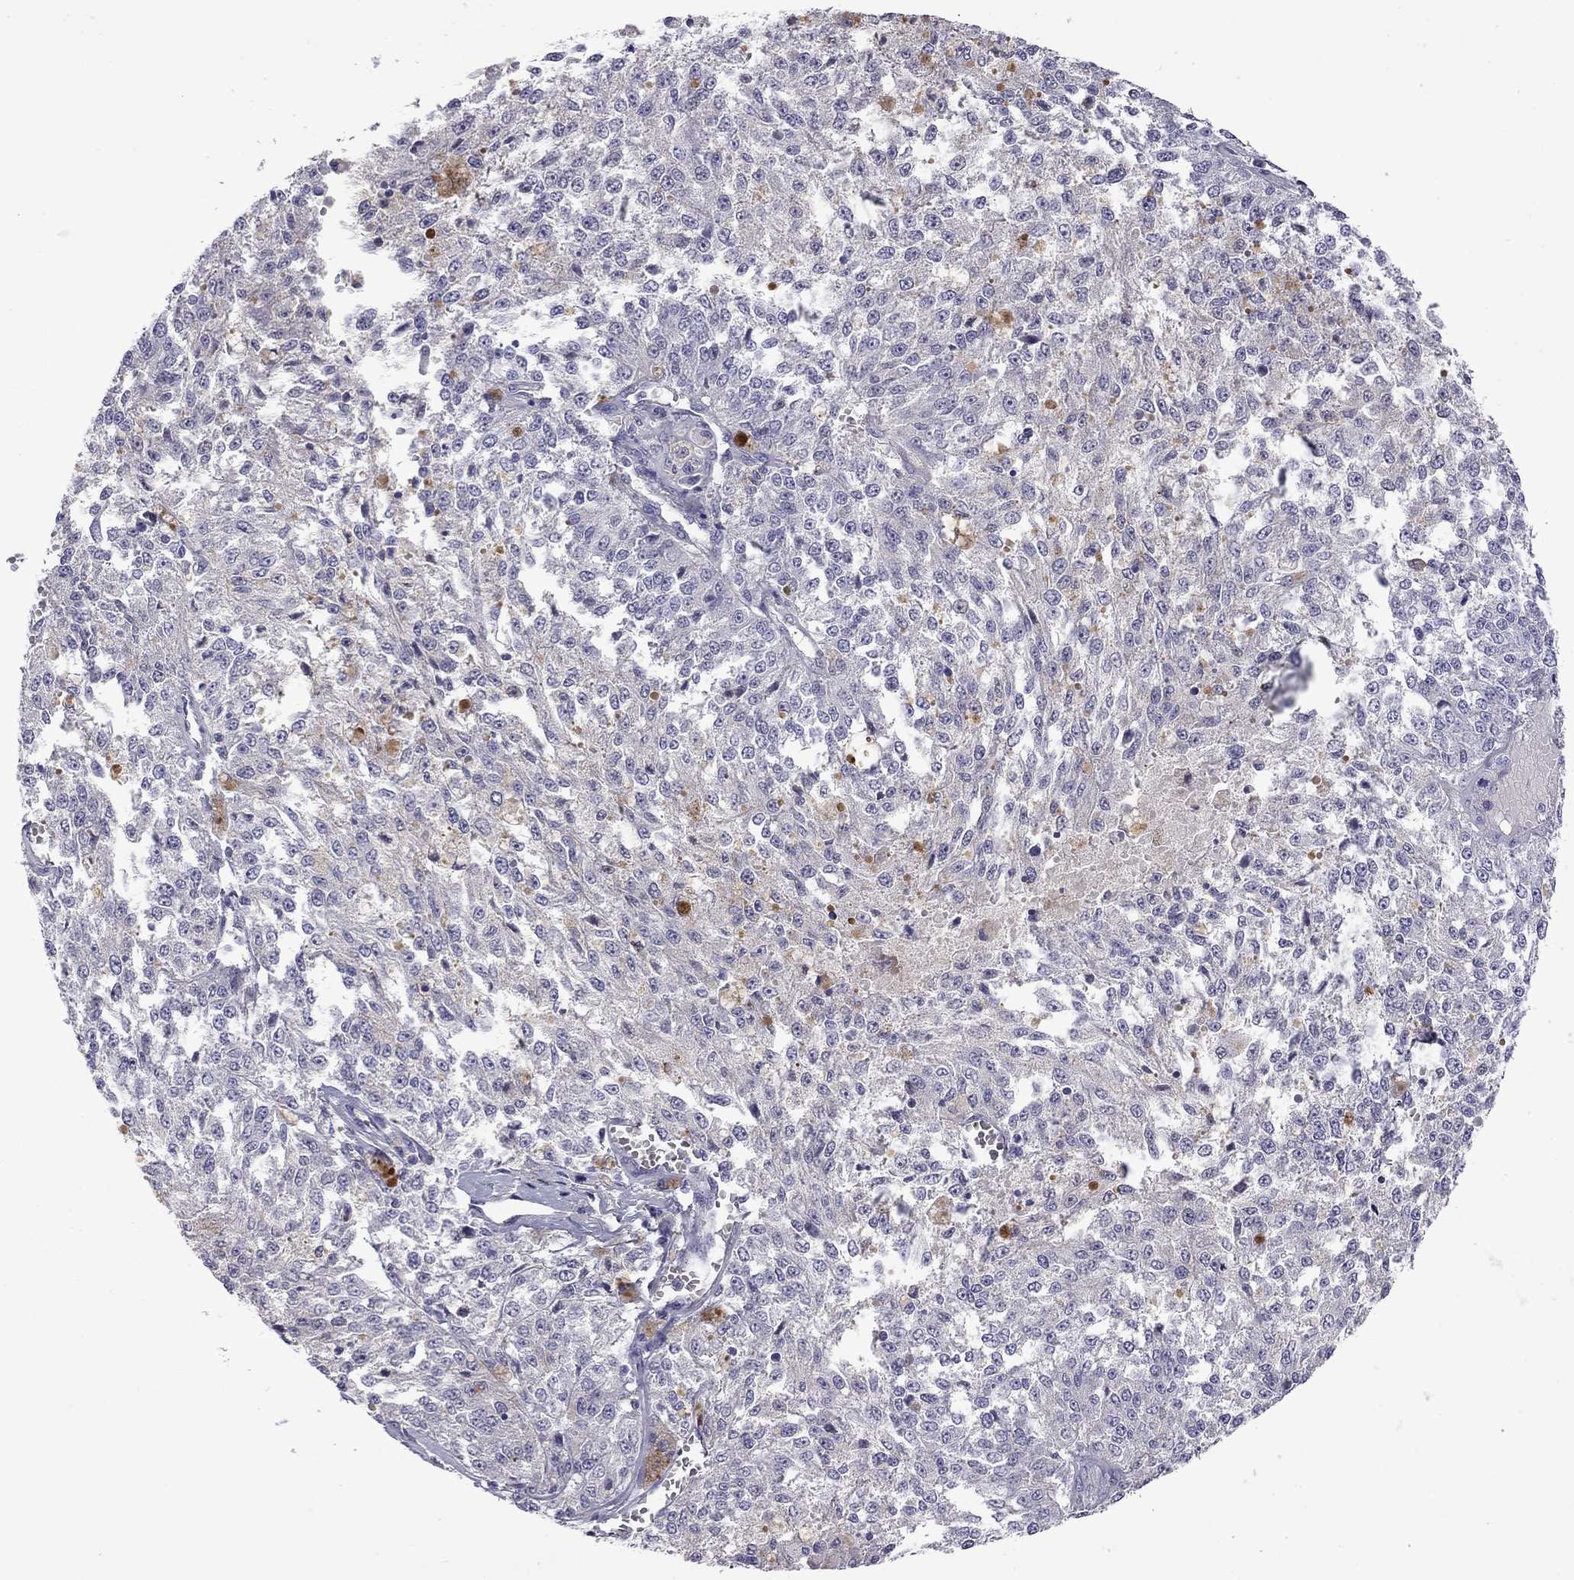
{"staining": {"intensity": "negative", "quantity": "none", "location": "none"}, "tissue": "melanoma", "cell_type": "Tumor cells", "image_type": "cancer", "snomed": [{"axis": "morphology", "description": "Malignant melanoma, Metastatic site"}, {"axis": "topography", "description": "Lymph node"}], "caption": "A photomicrograph of human melanoma is negative for staining in tumor cells.", "gene": "FEZ1", "patient": {"sex": "female", "age": 64}}